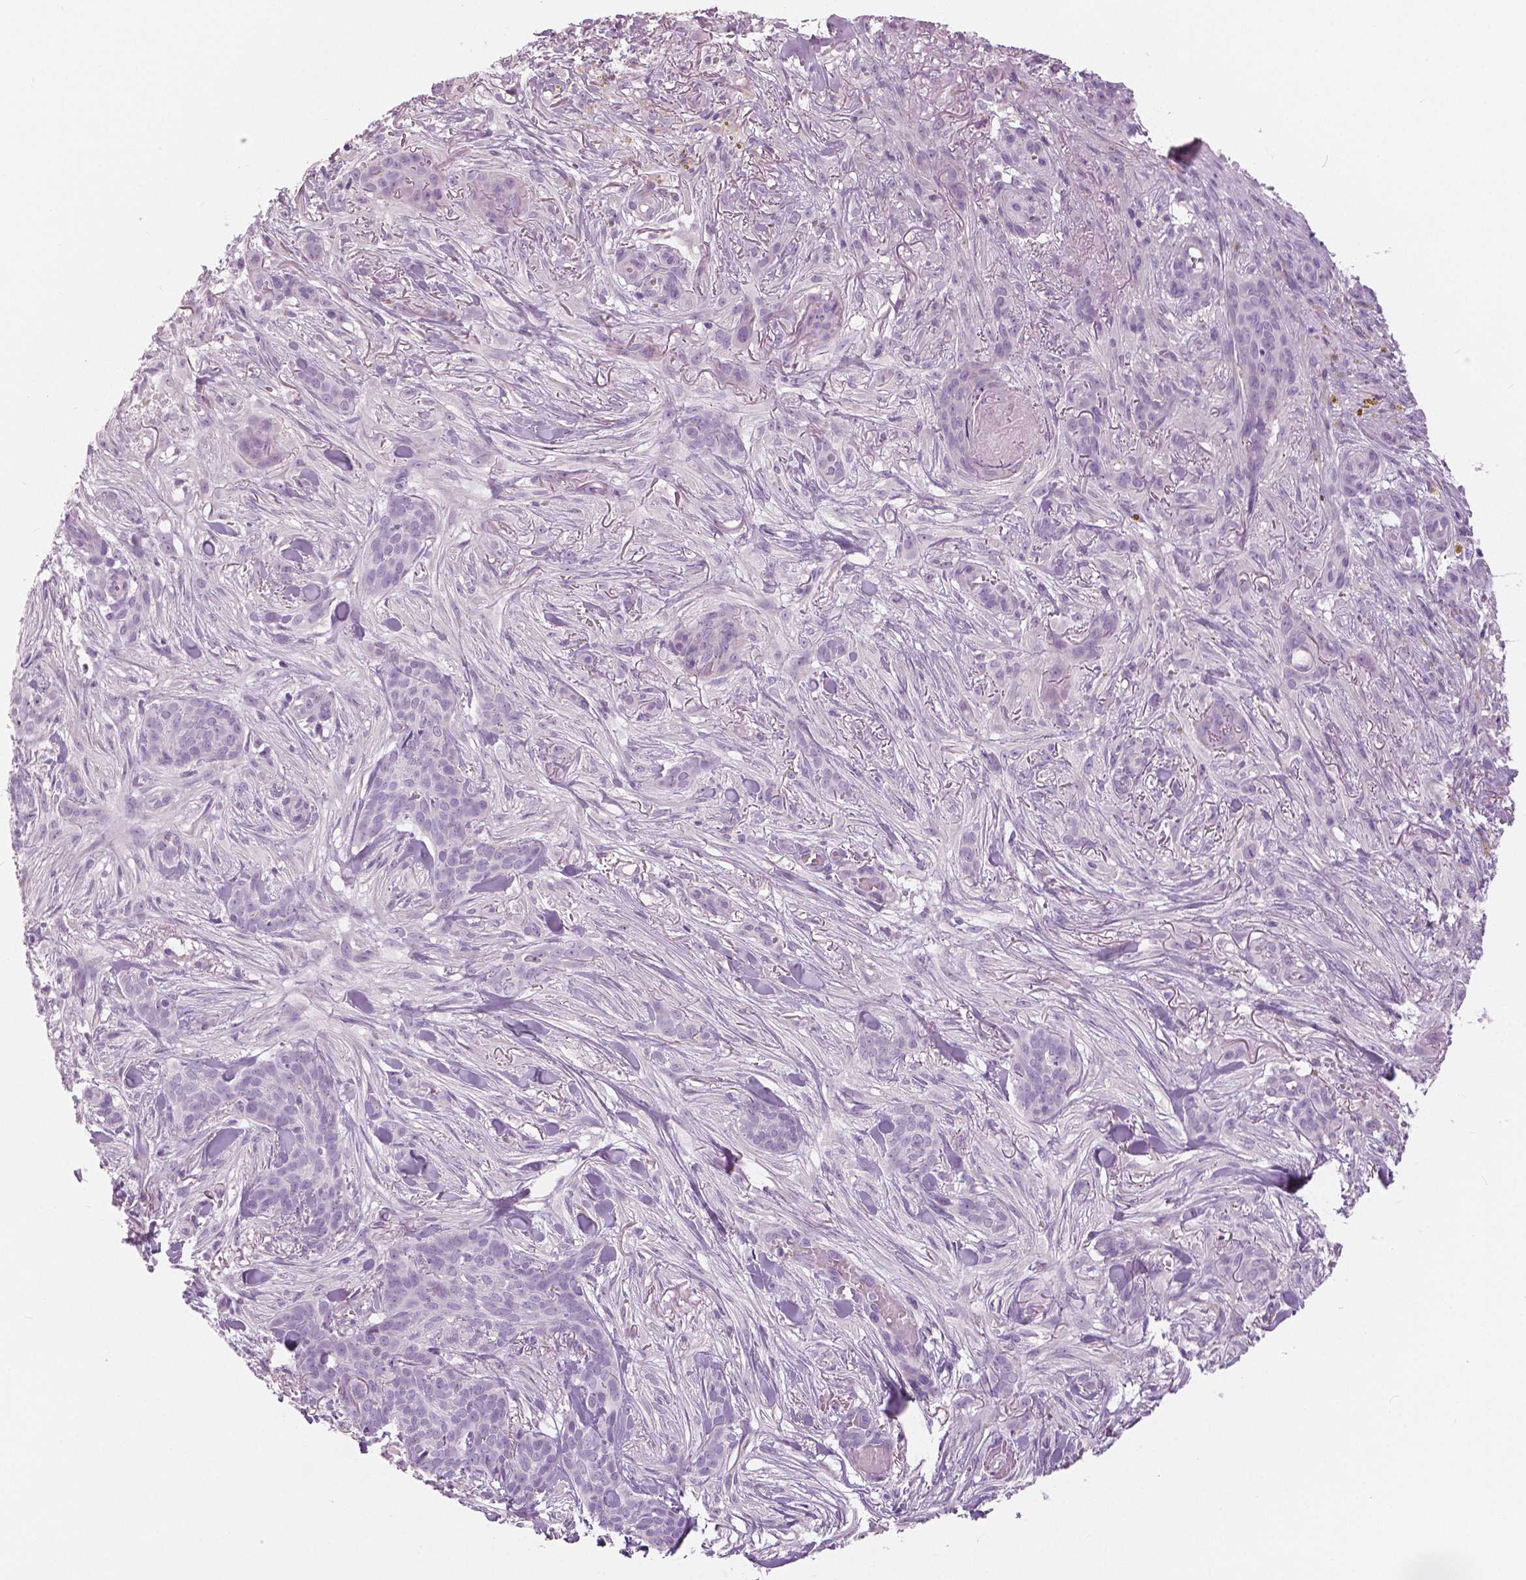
{"staining": {"intensity": "negative", "quantity": "none", "location": "none"}, "tissue": "skin cancer", "cell_type": "Tumor cells", "image_type": "cancer", "snomed": [{"axis": "morphology", "description": "Basal cell carcinoma"}, {"axis": "topography", "description": "Skin"}], "caption": "The micrograph reveals no staining of tumor cells in basal cell carcinoma (skin). (IHC, brightfield microscopy, high magnification).", "gene": "SLC24A1", "patient": {"sex": "female", "age": 61}}